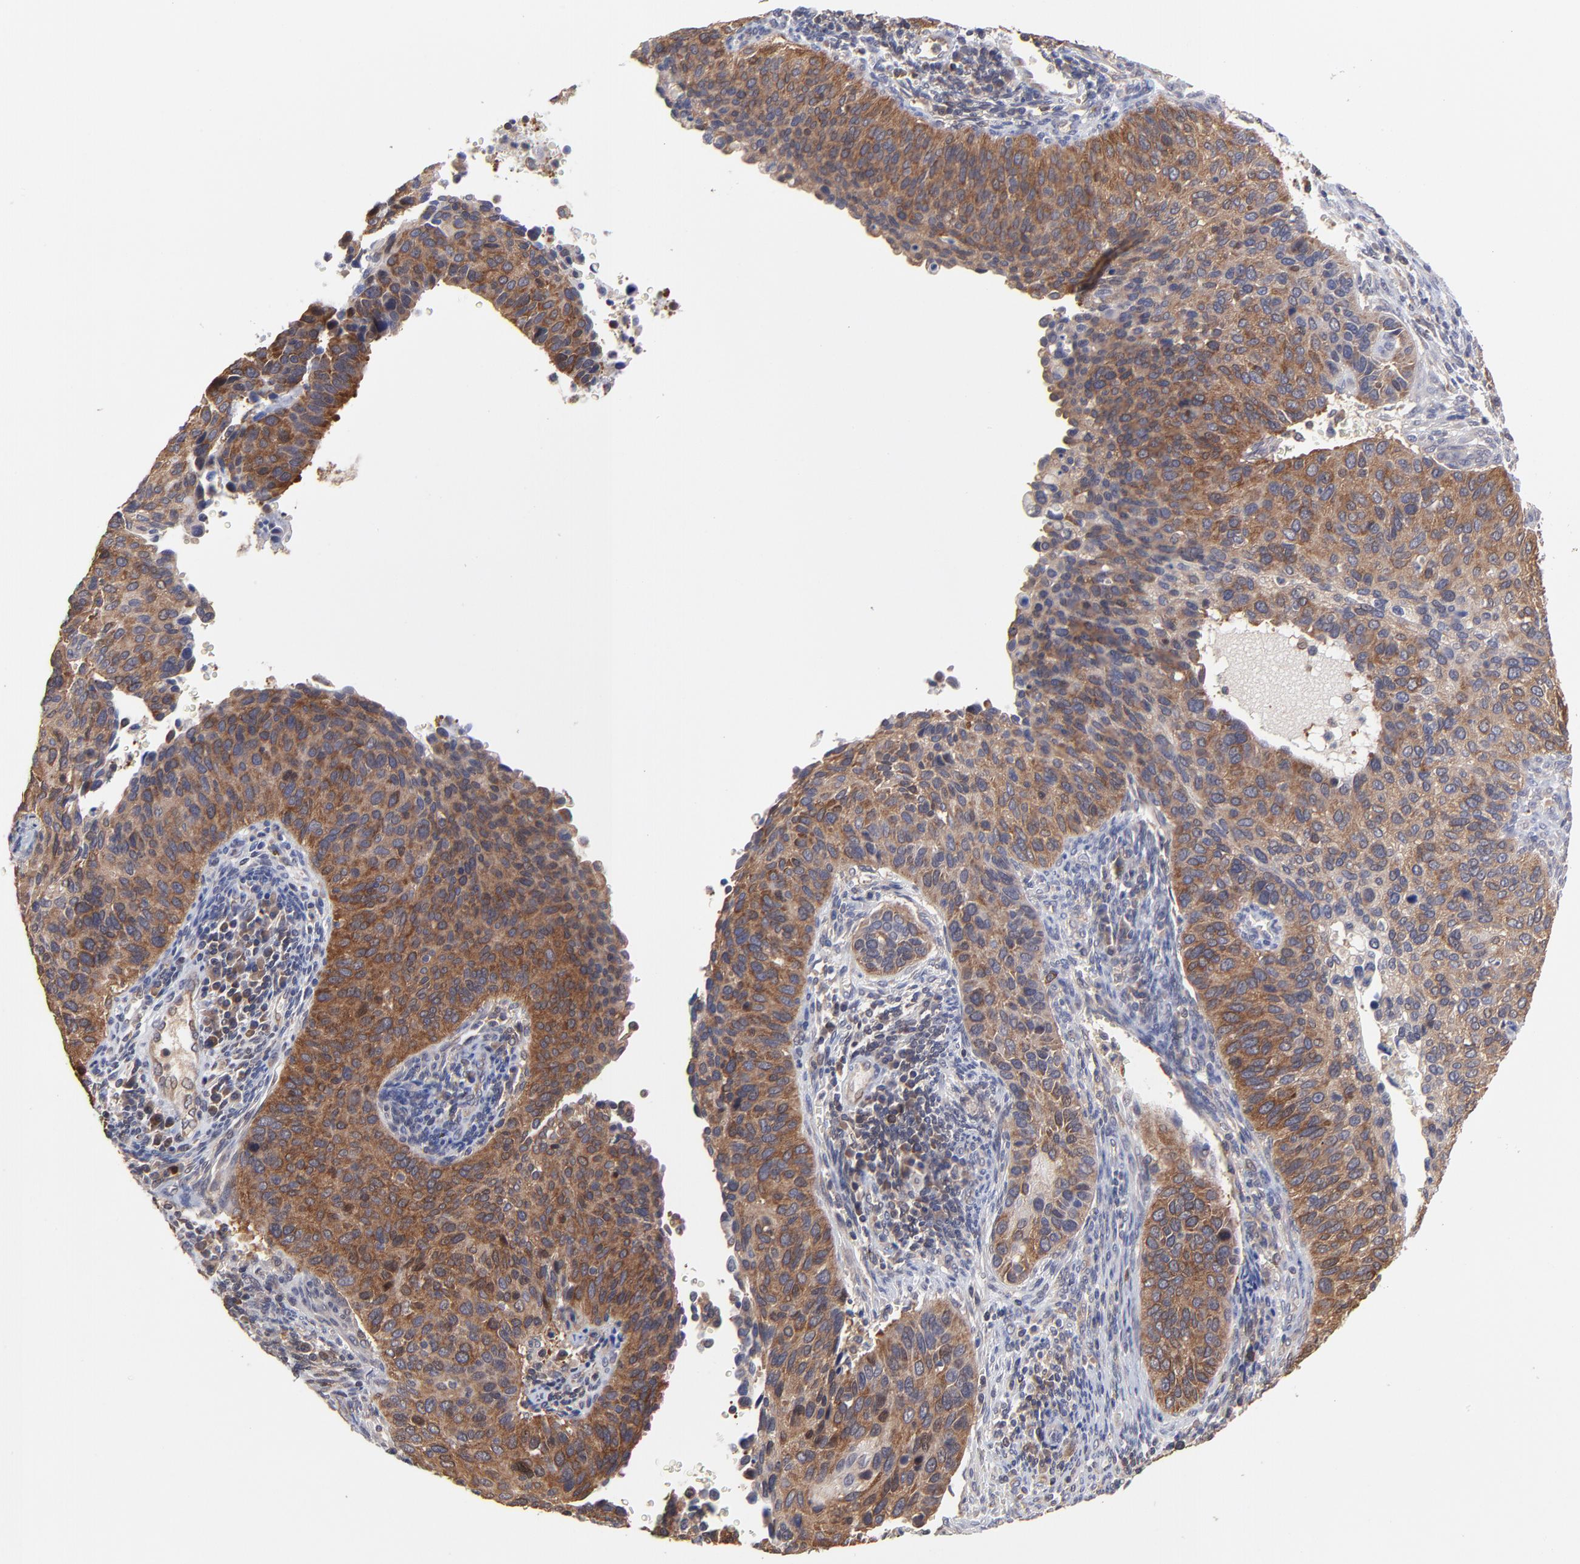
{"staining": {"intensity": "moderate", "quantity": ">75%", "location": "cytoplasmic/membranous"}, "tissue": "cervical cancer", "cell_type": "Tumor cells", "image_type": "cancer", "snomed": [{"axis": "morphology", "description": "Adenocarcinoma, NOS"}, {"axis": "topography", "description": "Cervix"}], "caption": "Tumor cells show medium levels of moderate cytoplasmic/membranous staining in approximately >75% of cells in adenocarcinoma (cervical). (Stains: DAB in brown, nuclei in blue, Microscopy: brightfield microscopy at high magnification).", "gene": "GART", "patient": {"sex": "female", "age": 29}}